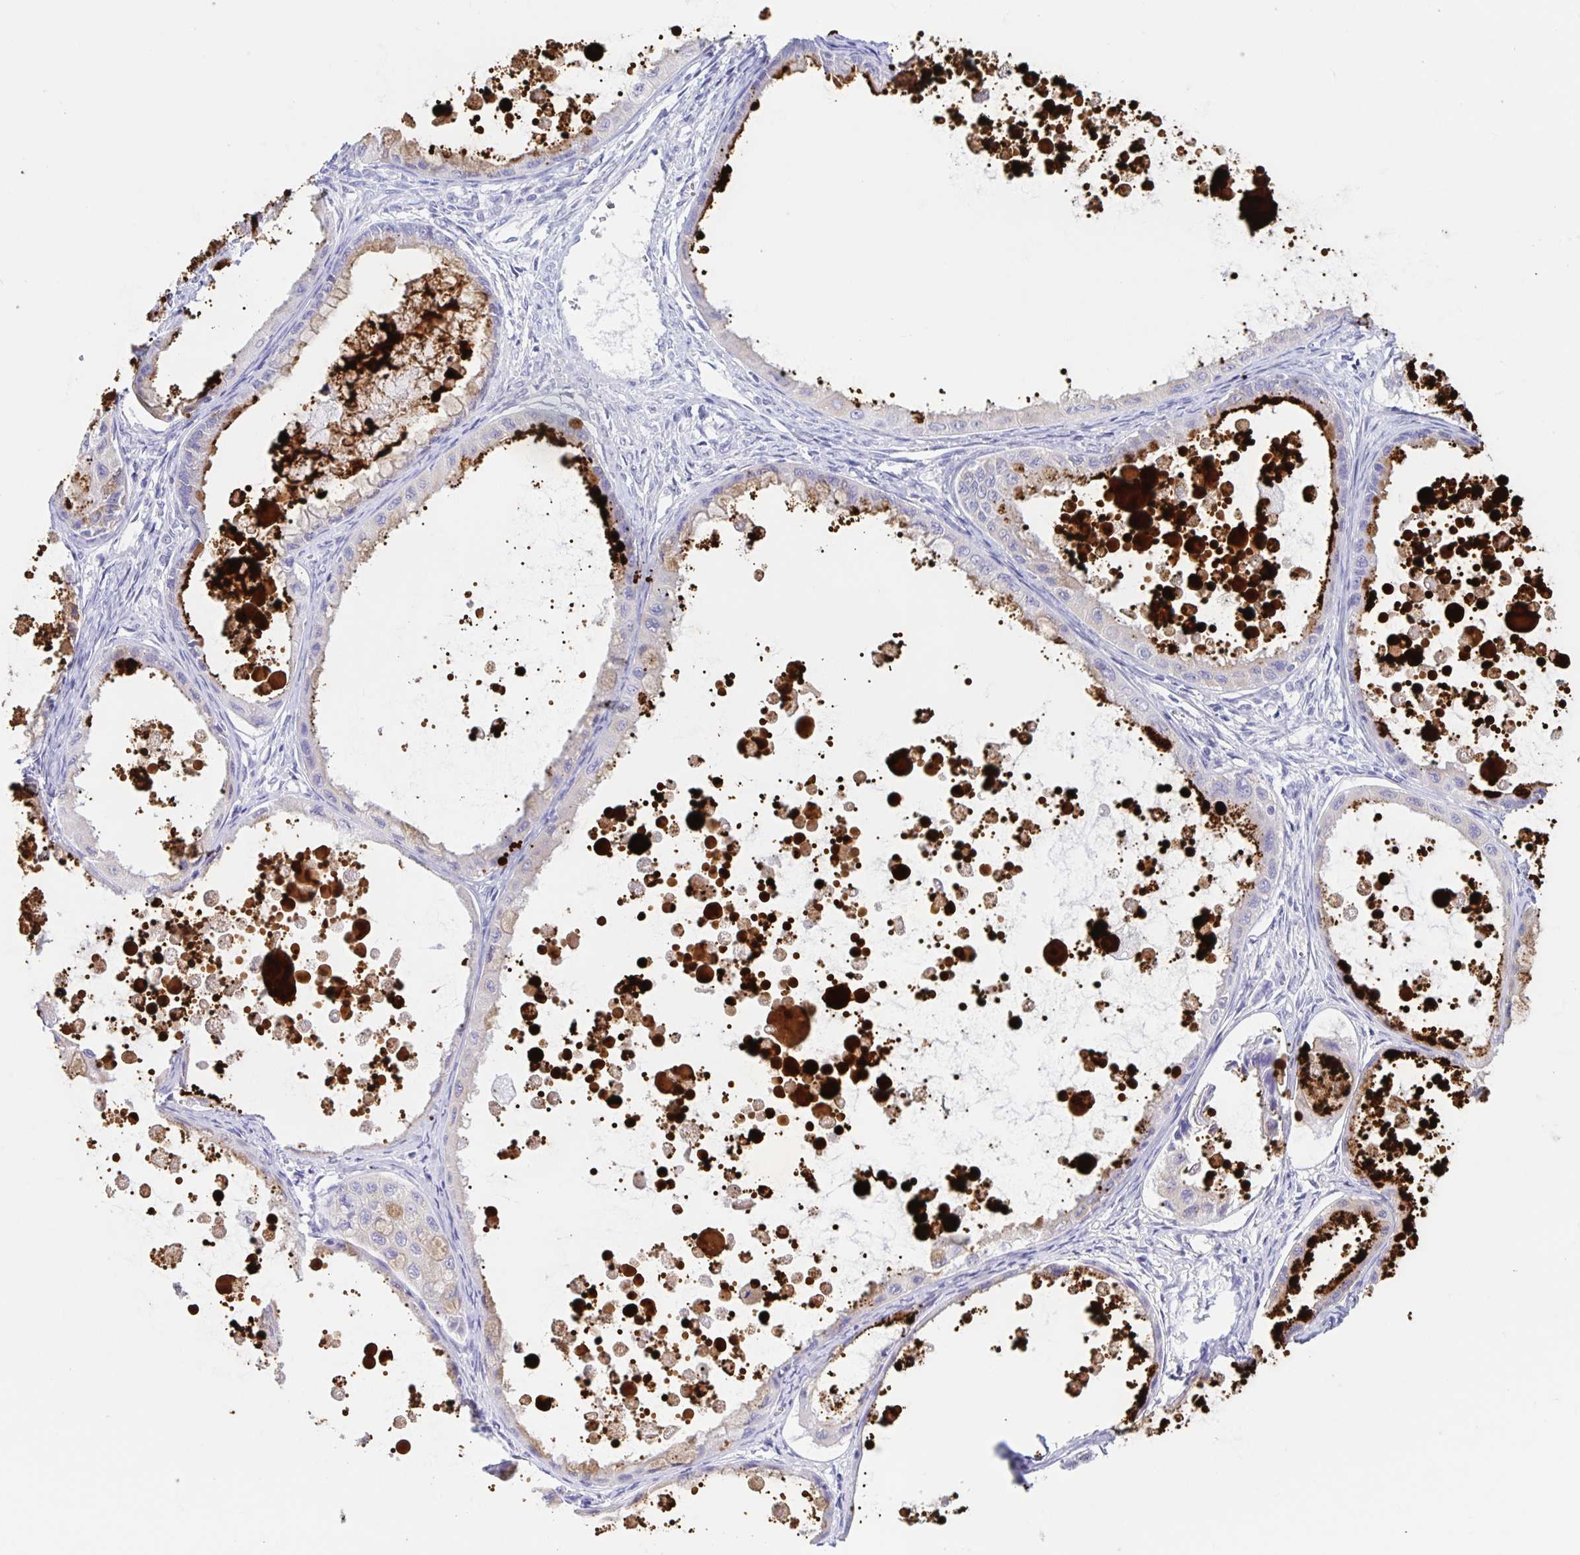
{"staining": {"intensity": "moderate", "quantity": "<25%", "location": "cytoplasmic/membranous"}, "tissue": "ovarian cancer", "cell_type": "Tumor cells", "image_type": "cancer", "snomed": [{"axis": "morphology", "description": "Cystadenocarcinoma, mucinous, NOS"}, {"axis": "topography", "description": "Ovary"}], "caption": "Immunohistochemistry of human ovarian cancer exhibits low levels of moderate cytoplasmic/membranous staining in approximately <25% of tumor cells. (brown staining indicates protein expression, while blue staining denotes nuclei).", "gene": "DMBT1", "patient": {"sex": "female", "age": 64}}